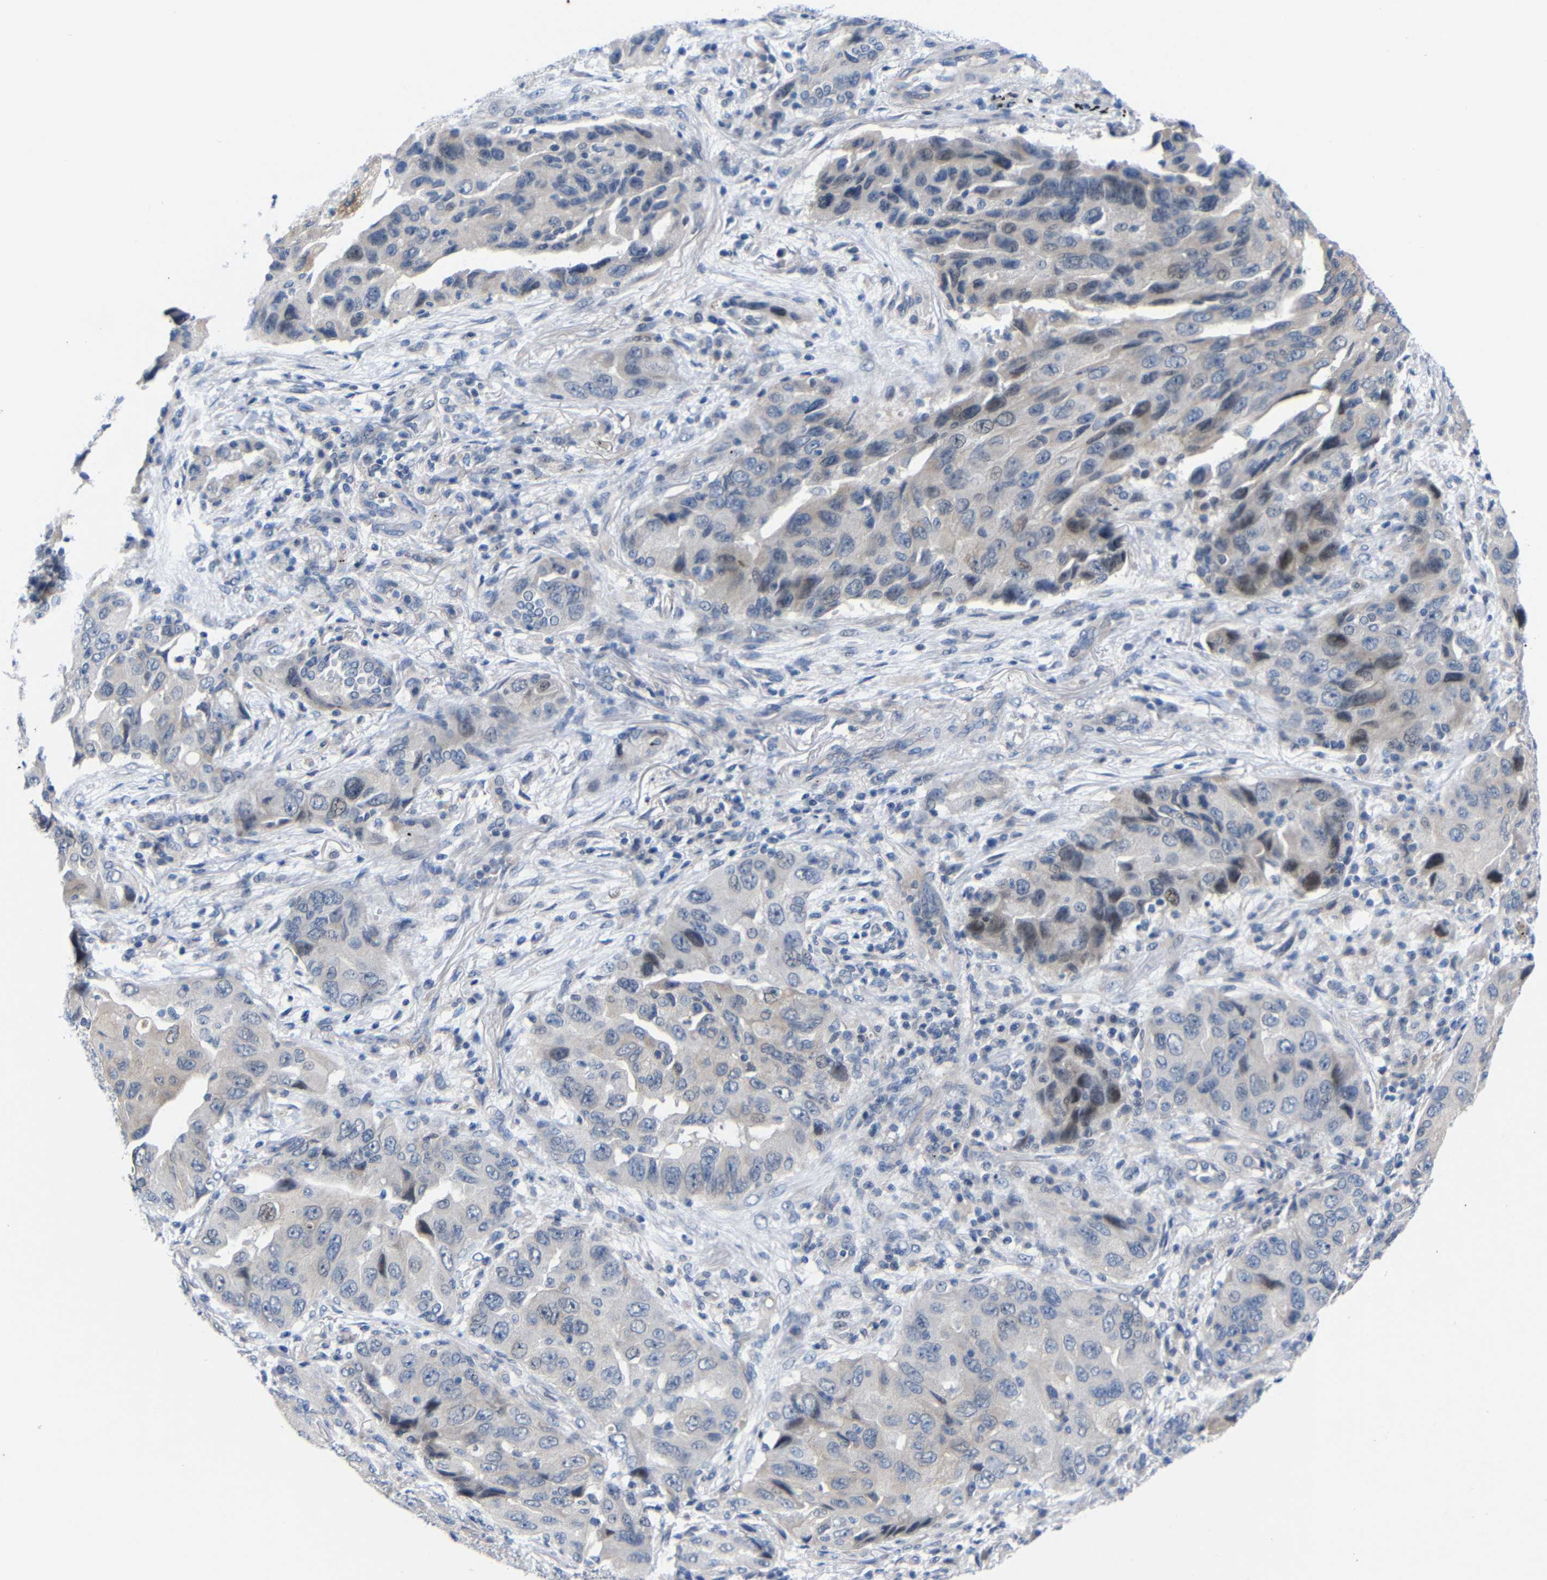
{"staining": {"intensity": "moderate", "quantity": "<25%", "location": "nuclear"}, "tissue": "lung cancer", "cell_type": "Tumor cells", "image_type": "cancer", "snomed": [{"axis": "morphology", "description": "Adenocarcinoma, NOS"}, {"axis": "topography", "description": "Lung"}], "caption": "Immunohistochemical staining of human lung cancer (adenocarcinoma) shows low levels of moderate nuclear expression in about <25% of tumor cells.", "gene": "CMTM1", "patient": {"sex": "female", "age": 65}}